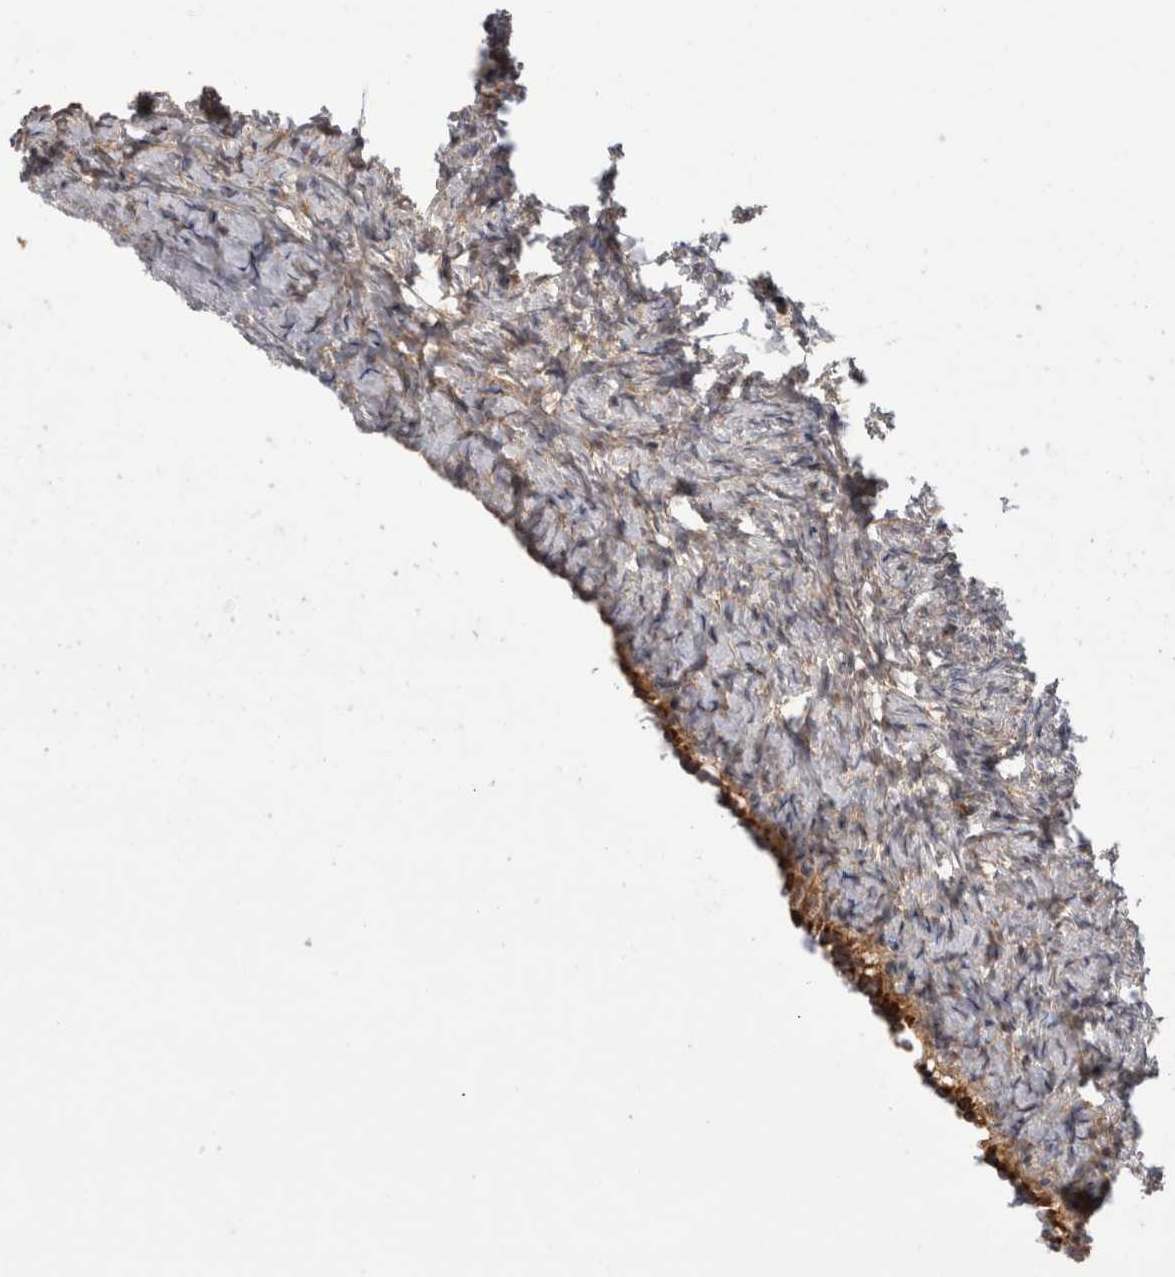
{"staining": {"intensity": "moderate", "quantity": ">75%", "location": "cytoplasmic/membranous"}, "tissue": "ovary", "cell_type": "Follicle cells", "image_type": "normal", "snomed": [{"axis": "morphology", "description": "Normal tissue, NOS"}, {"axis": "topography", "description": "Ovary"}], "caption": "IHC (DAB) staining of normal human ovary displays moderate cytoplasmic/membranous protein positivity in approximately >75% of follicle cells.", "gene": "DARS2", "patient": {"sex": "female", "age": 41}}